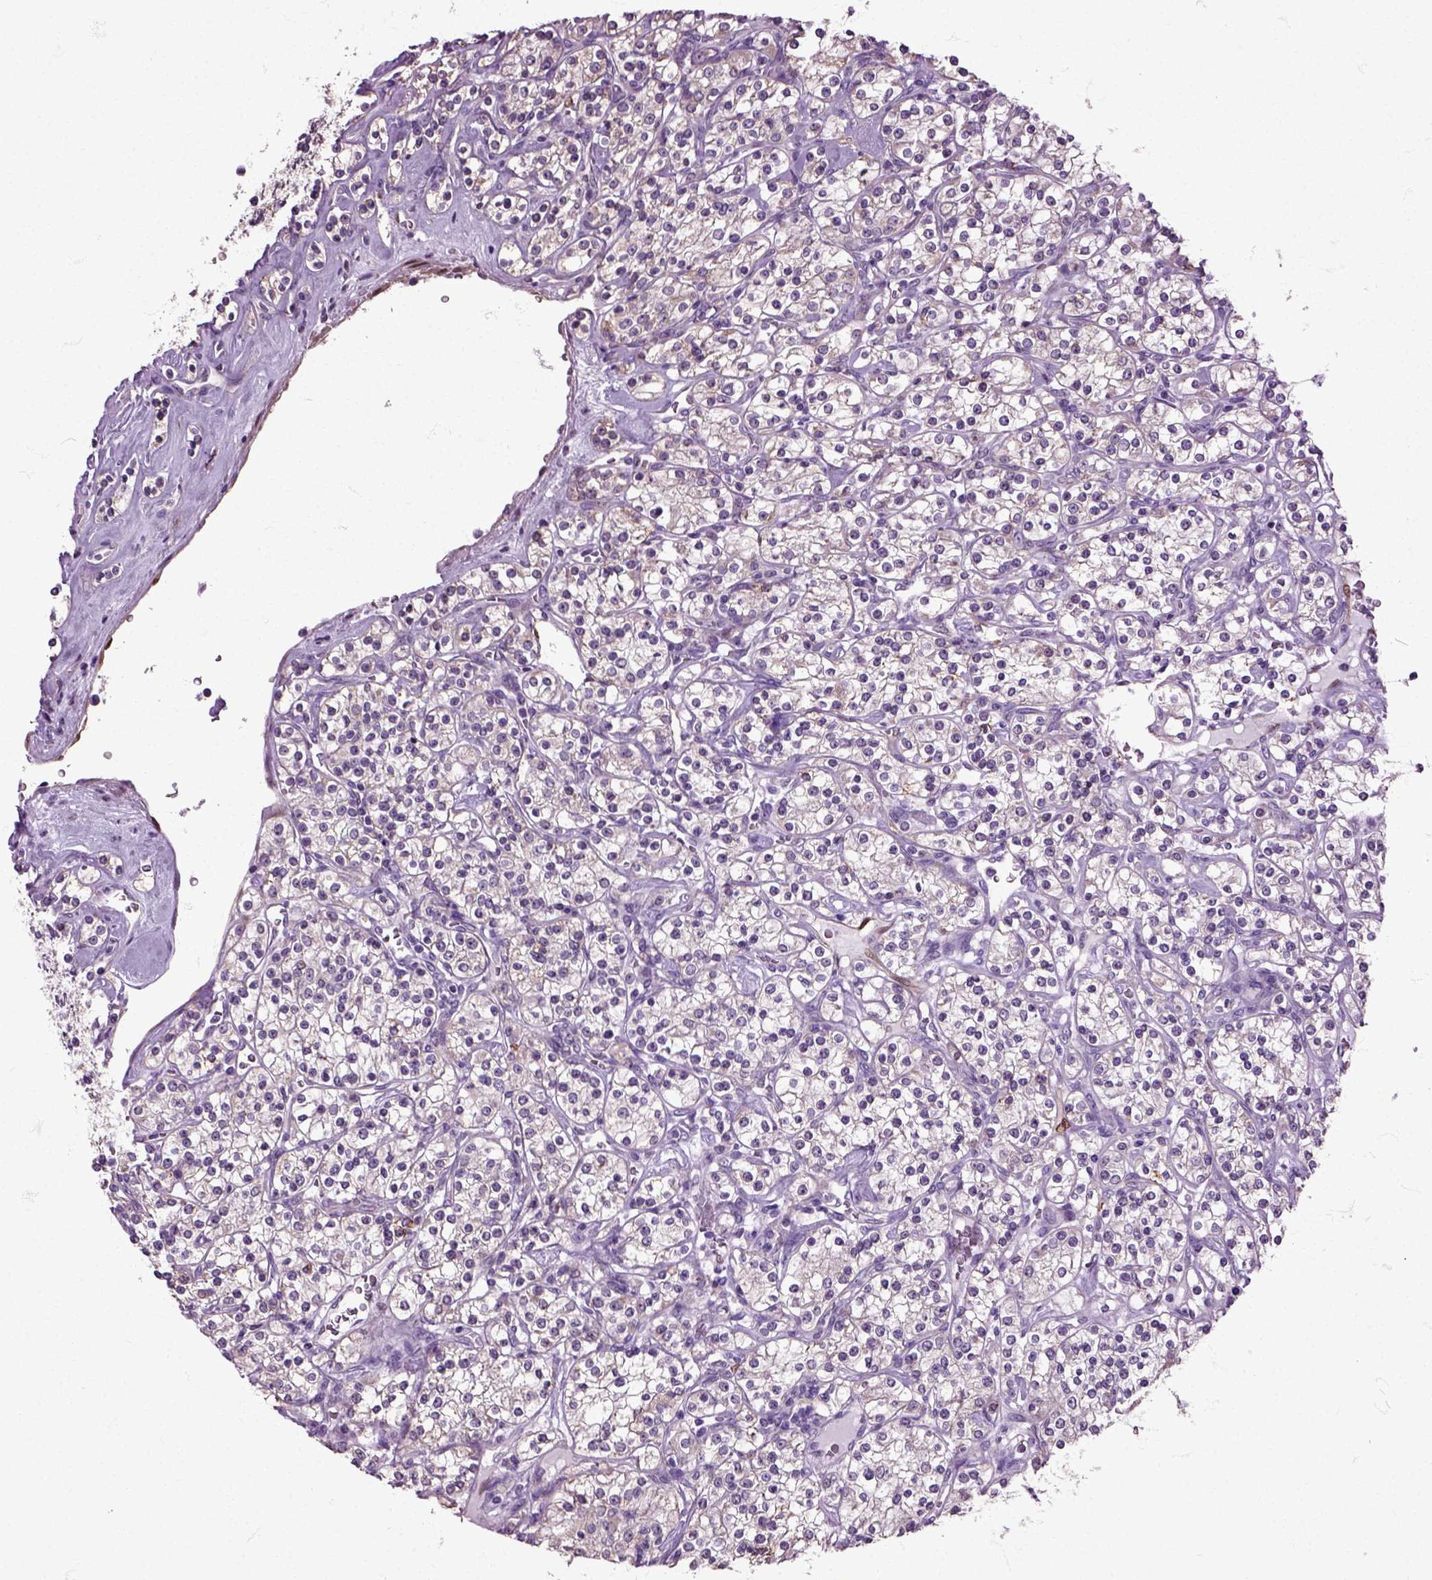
{"staining": {"intensity": "negative", "quantity": "none", "location": "none"}, "tissue": "renal cancer", "cell_type": "Tumor cells", "image_type": "cancer", "snomed": [{"axis": "morphology", "description": "Adenocarcinoma, NOS"}, {"axis": "topography", "description": "Kidney"}], "caption": "This is an immunohistochemistry (IHC) histopathology image of human renal cancer (adenocarcinoma). There is no staining in tumor cells.", "gene": "HSPA2", "patient": {"sex": "male", "age": 77}}